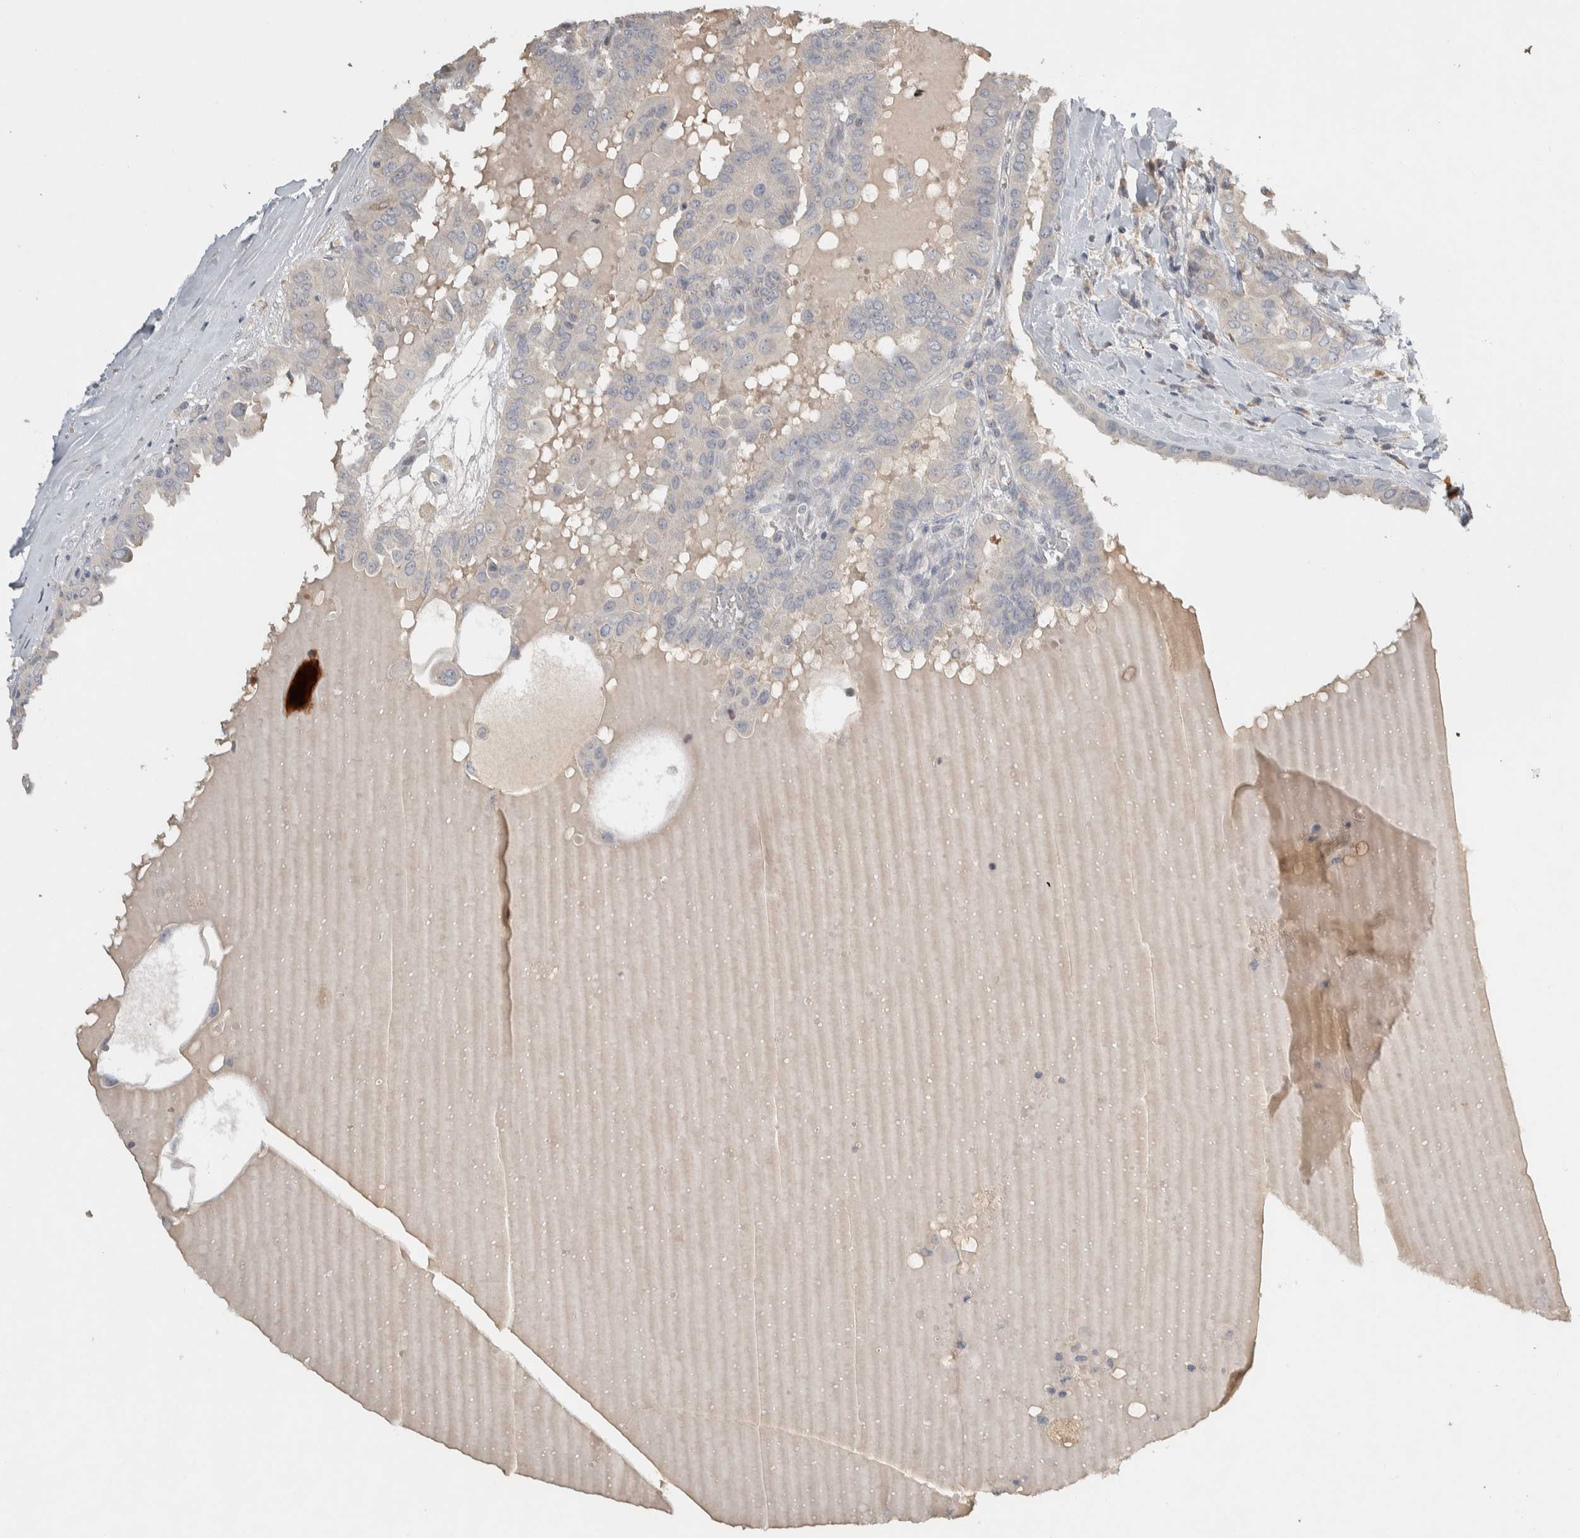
{"staining": {"intensity": "negative", "quantity": "none", "location": "none"}, "tissue": "thyroid cancer", "cell_type": "Tumor cells", "image_type": "cancer", "snomed": [{"axis": "morphology", "description": "Papillary adenocarcinoma, NOS"}, {"axis": "topography", "description": "Thyroid gland"}], "caption": "Tumor cells show no significant protein positivity in papillary adenocarcinoma (thyroid).", "gene": "EIF3H", "patient": {"sex": "male", "age": 33}}